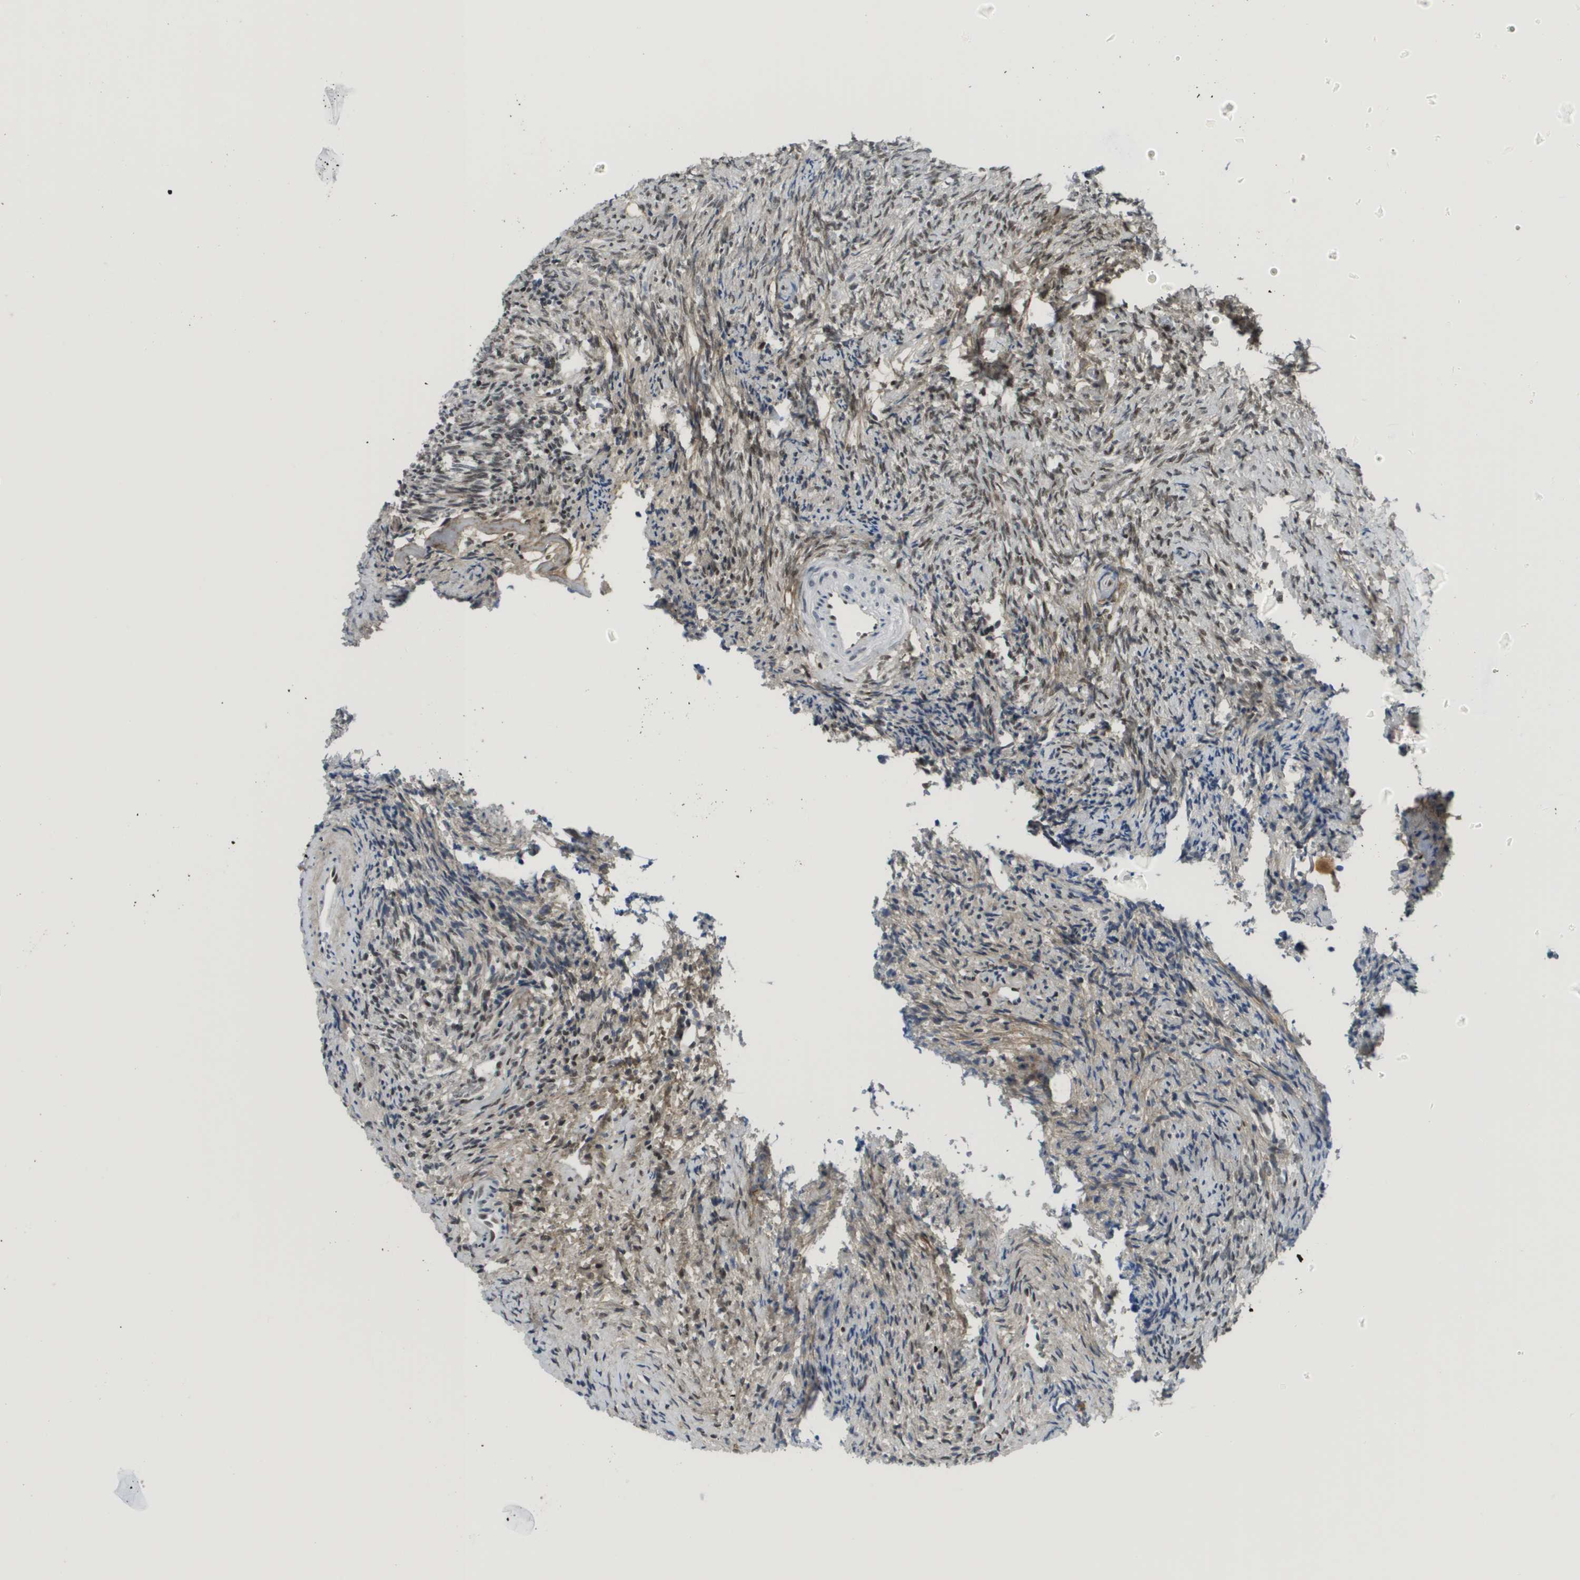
{"staining": {"intensity": "moderate", "quantity": ">75%", "location": "nuclear"}, "tissue": "ovary", "cell_type": "Ovarian stroma cells", "image_type": "normal", "snomed": [{"axis": "morphology", "description": "Normal tissue, NOS"}, {"axis": "topography", "description": "Ovary"}], "caption": "Unremarkable ovary exhibits moderate nuclear positivity in about >75% of ovarian stroma cells.", "gene": "SMARCAD1", "patient": {"sex": "female", "age": 41}}